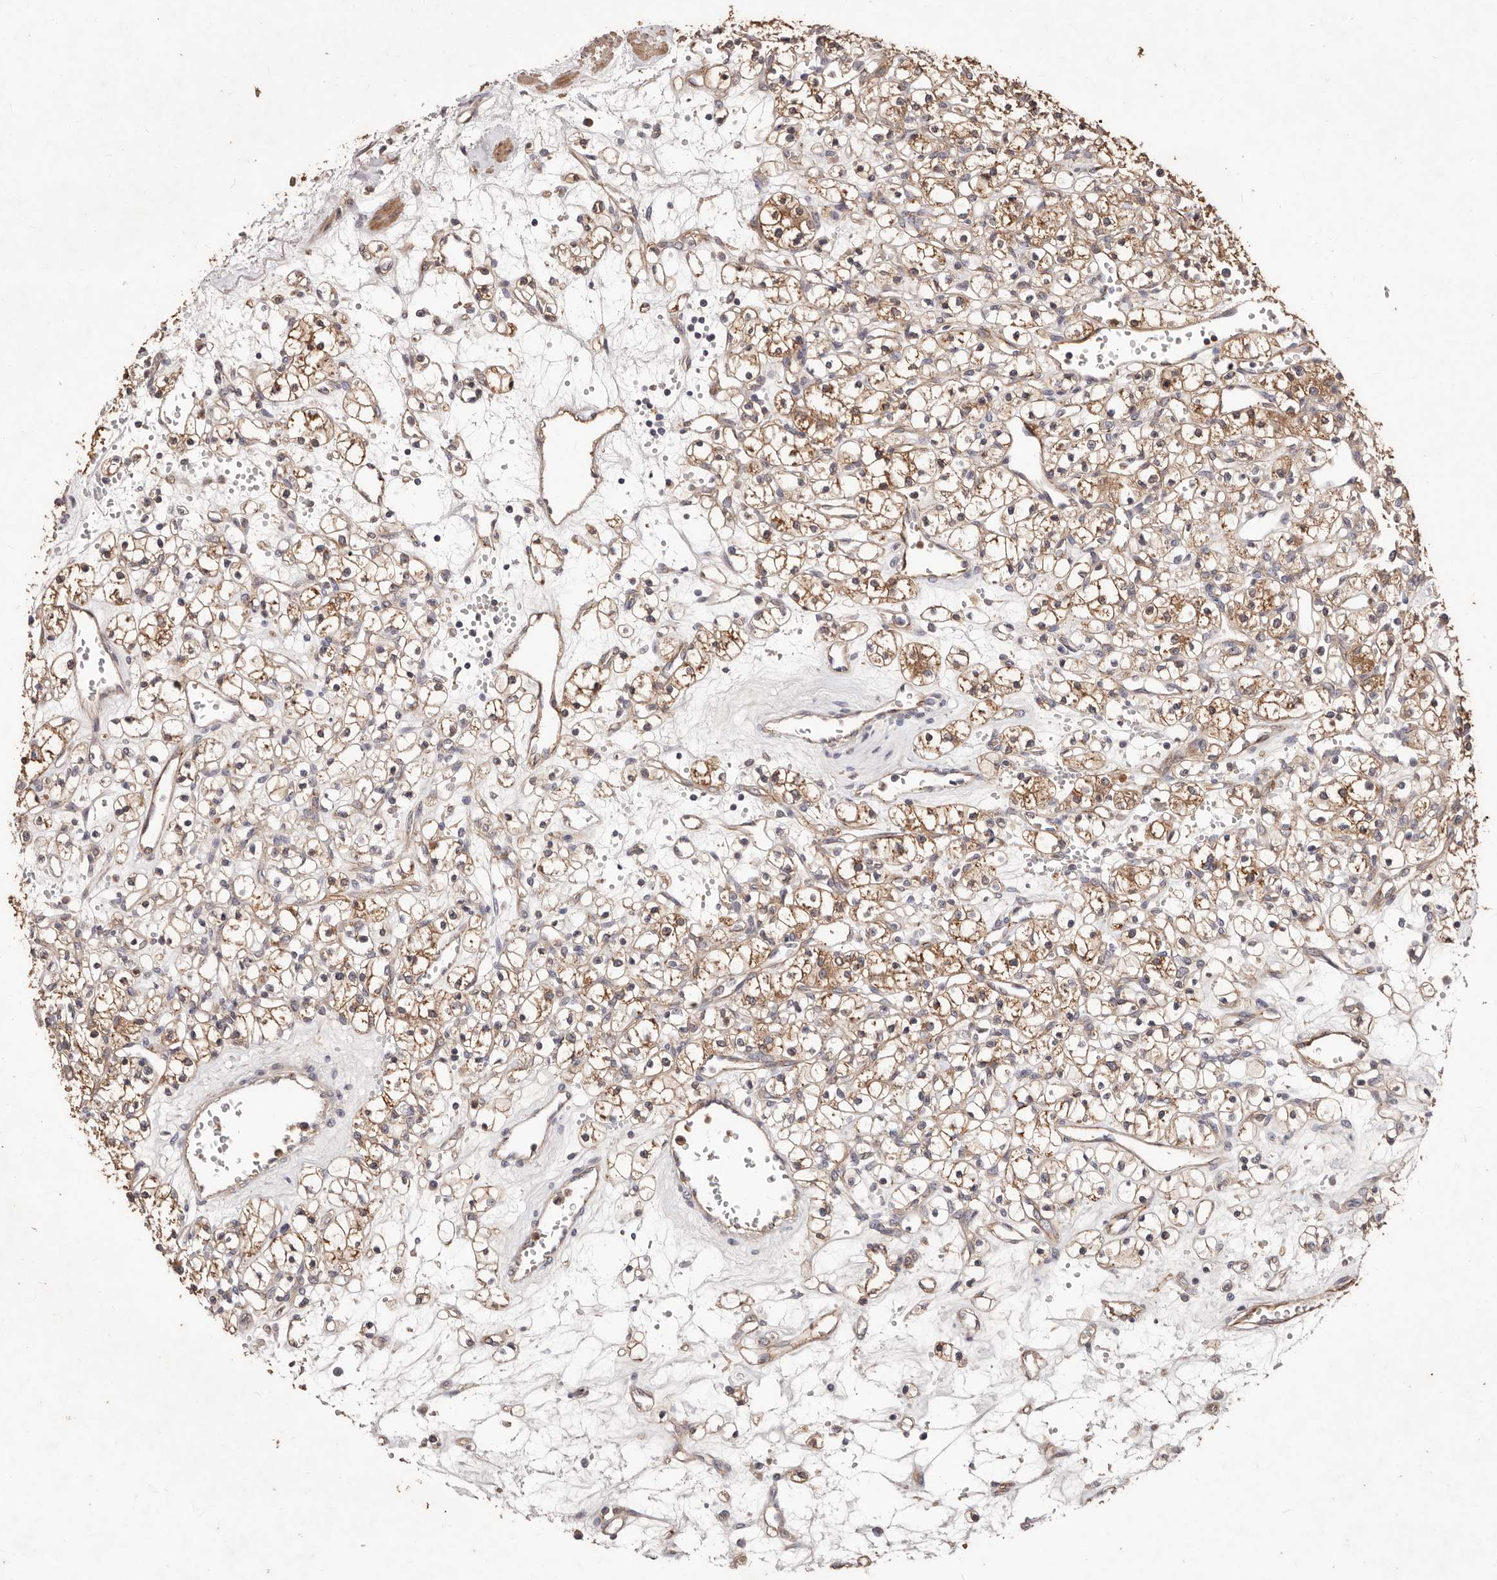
{"staining": {"intensity": "moderate", "quantity": ">75%", "location": "cytoplasmic/membranous"}, "tissue": "renal cancer", "cell_type": "Tumor cells", "image_type": "cancer", "snomed": [{"axis": "morphology", "description": "Adenocarcinoma, NOS"}, {"axis": "topography", "description": "Kidney"}], "caption": "DAB immunohistochemical staining of renal adenocarcinoma displays moderate cytoplasmic/membranous protein positivity in approximately >75% of tumor cells. (Brightfield microscopy of DAB IHC at high magnification).", "gene": "CCL14", "patient": {"sex": "female", "age": 59}}